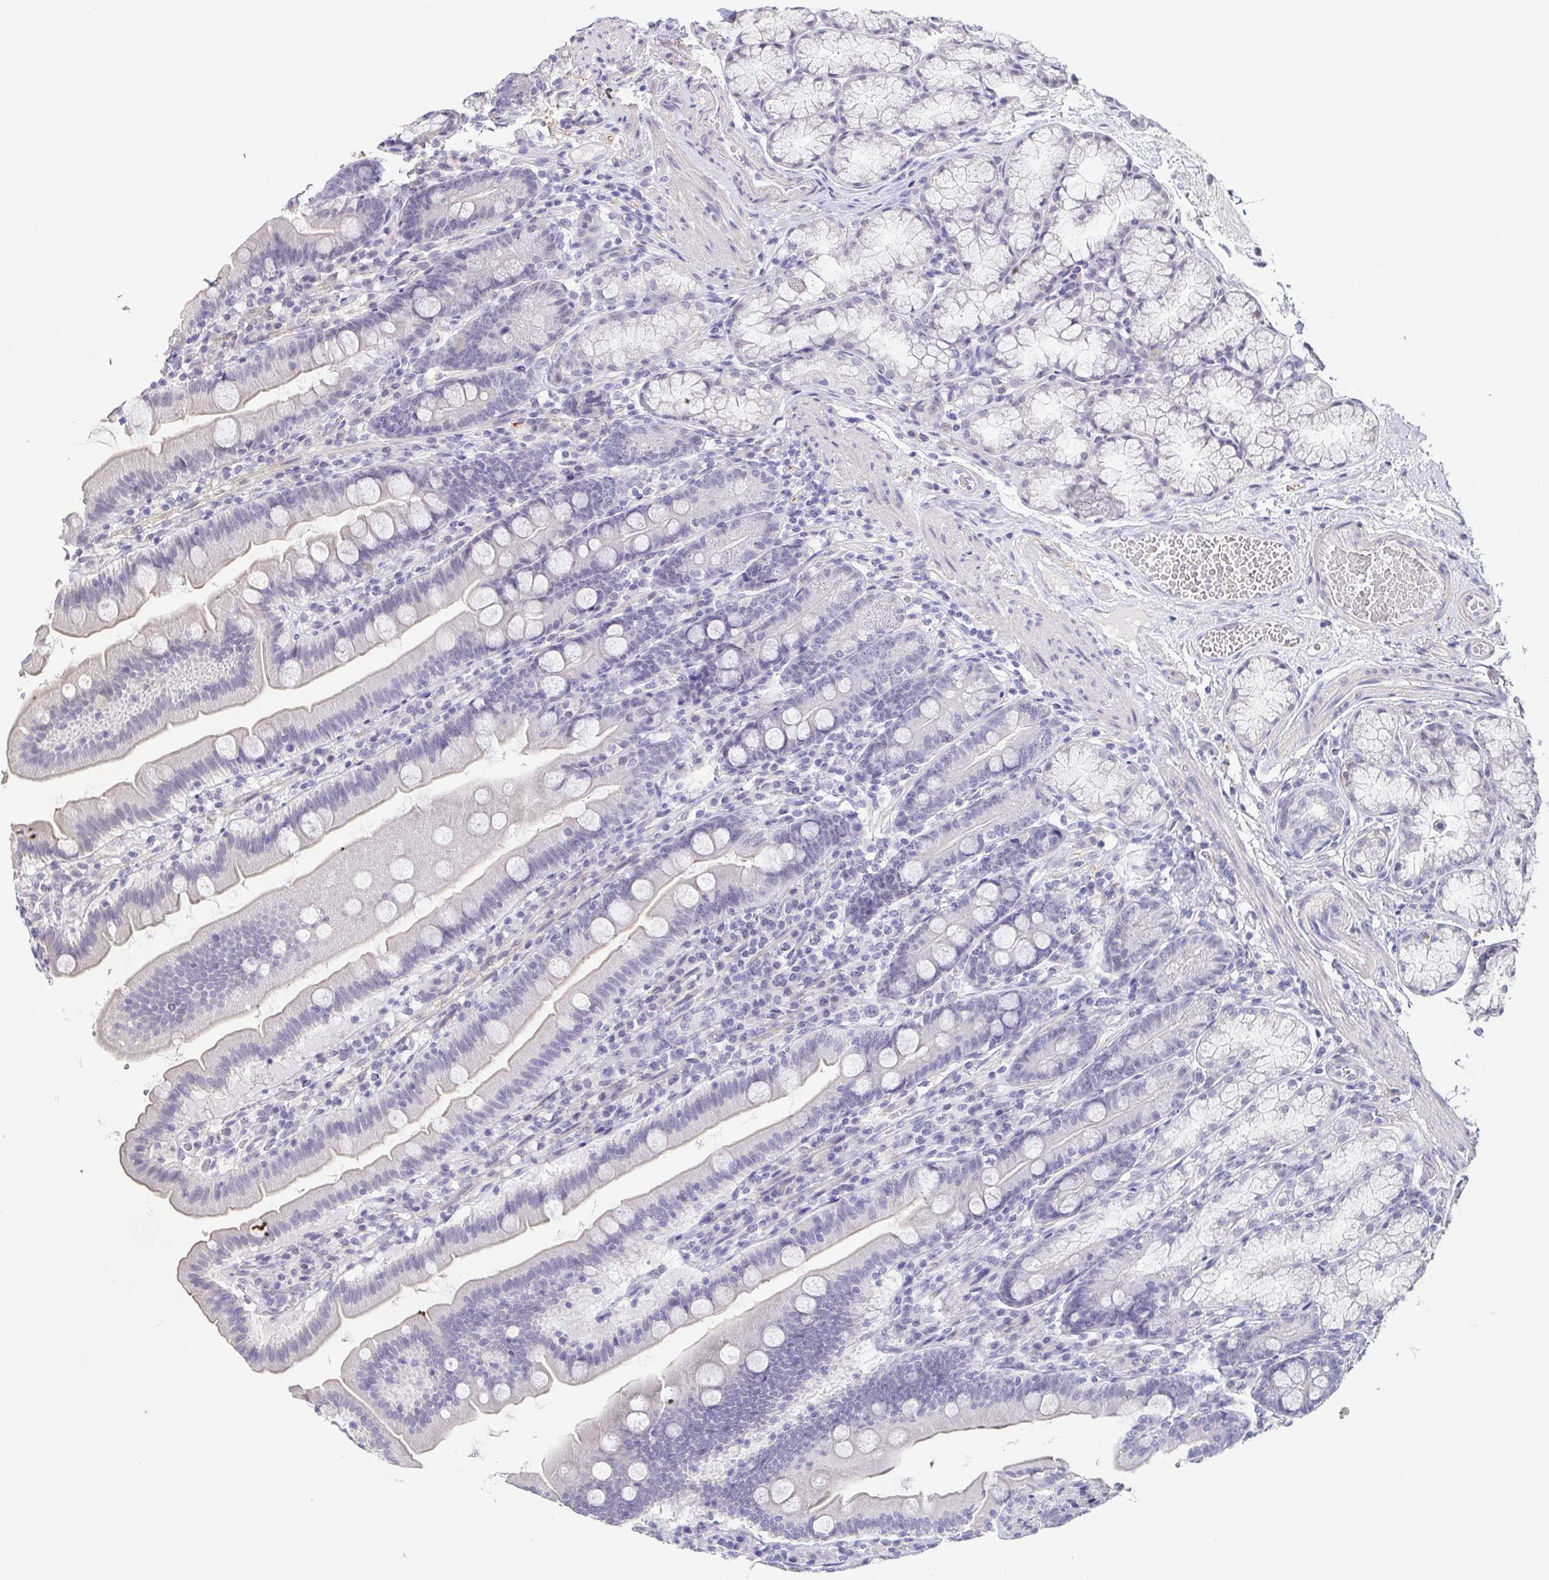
{"staining": {"intensity": "negative", "quantity": "none", "location": "none"}, "tissue": "duodenum", "cell_type": "Glandular cells", "image_type": "normal", "snomed": [{"axis": "morphology", "description": "Normal tissue, NOS"}, {"axis": "topography", "description": "Duodenum"}], "caption": "IHC image of normal duodenum stained for a protein (brown), which demonstrates no staining in glandular cells.", "gene": "NEFH", "patient": {"sex": "female", "age": 67}}